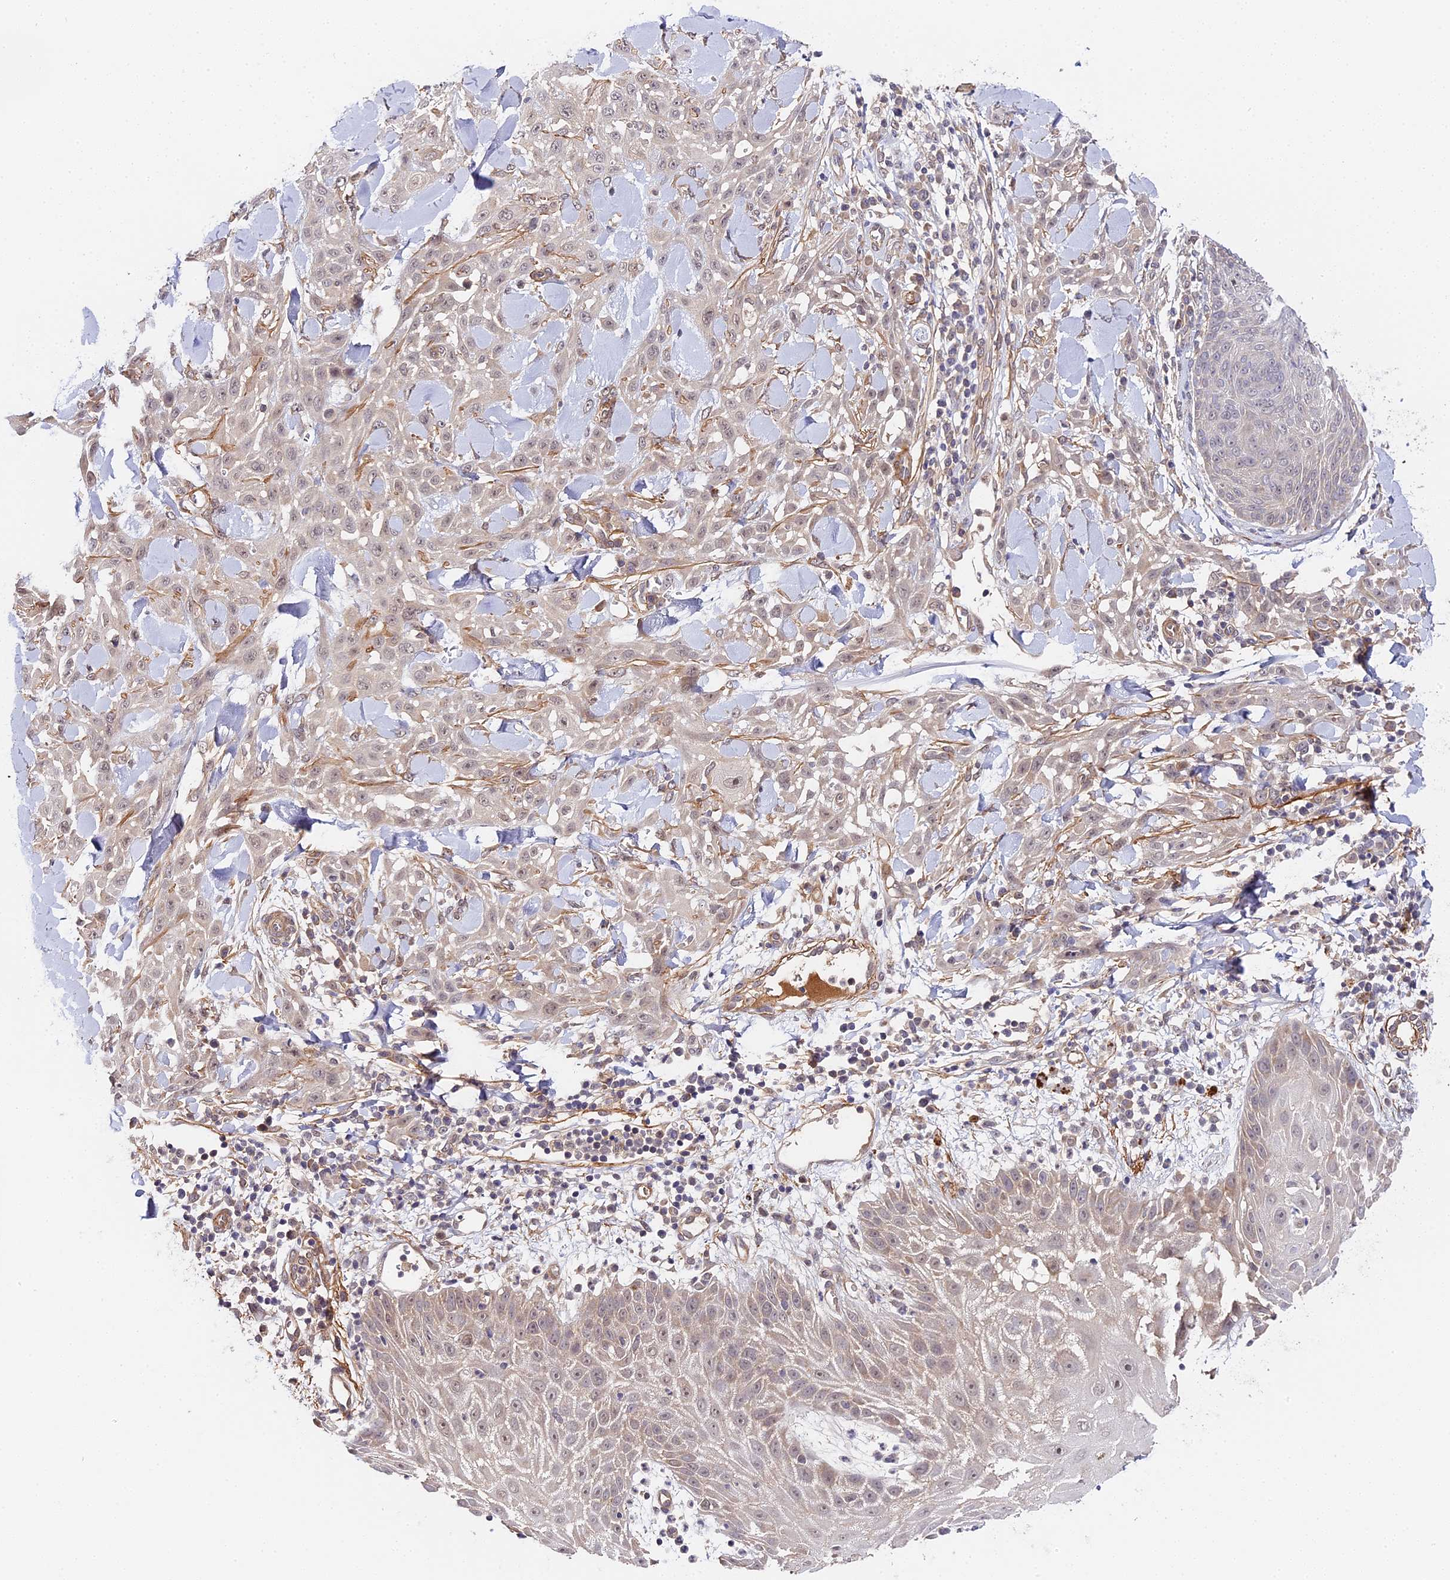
{"staining": {"intensity": "negative", "quantity": "none", "location": "none"}, "tissue": "skin cancer", "cell_type": "Tumor cells", "image_type": "cancer", "snomed": [{"axis": "morphology", "description": "Squamous cell carcinoma, NOS"}, {"axis": "topography", "description": "Skin"}], "caption": "Skin squamous cell carcinoma was stained to show a protein in brown. There is no significant staining in tumor cells.", "gene": "IMPACT", "patient": {"sex": "male", "age": 24}}